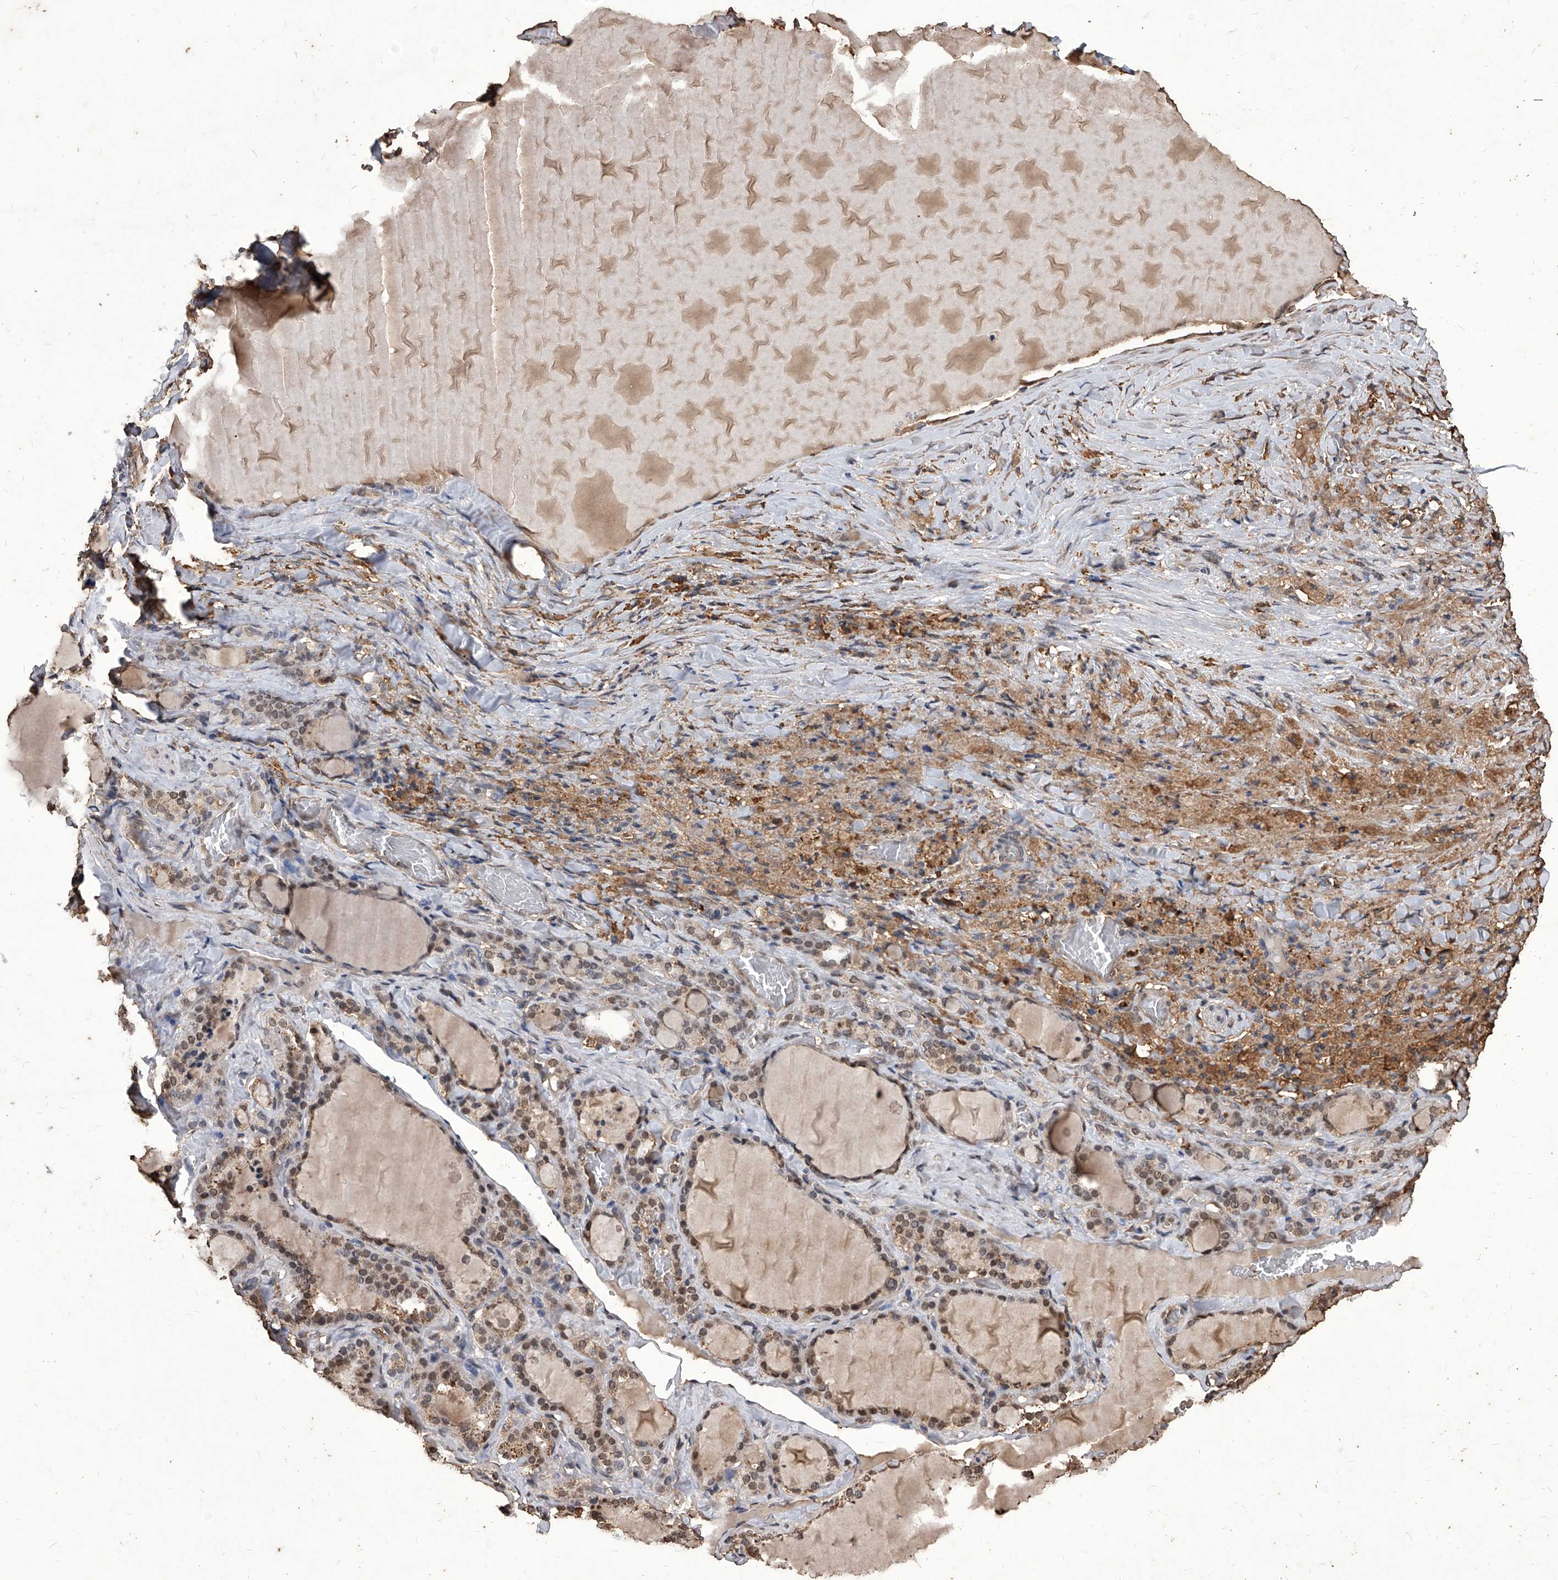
{"staining": {"intensity": "weak", "quantity": ">75%", "location": "cytoplasmic/membranous,nuclear"}, "tissue": "thyroid gland", "cell_type": "Glandular cells", "image_type": "normal", "snomed": [{"axis": "morphology", "description": "Normal tissue, NOS"}, {"axis": "topography", "description": "Thyroid gland"}], "caption": "The histopathology image displays a brown stain indicating the presence of a protein in the cytoplasmic/membranous,nuclear of glandular cells in thyroid gland.", "gene": "FBXL4", "patient": {"sex": "female", "age": 22}}